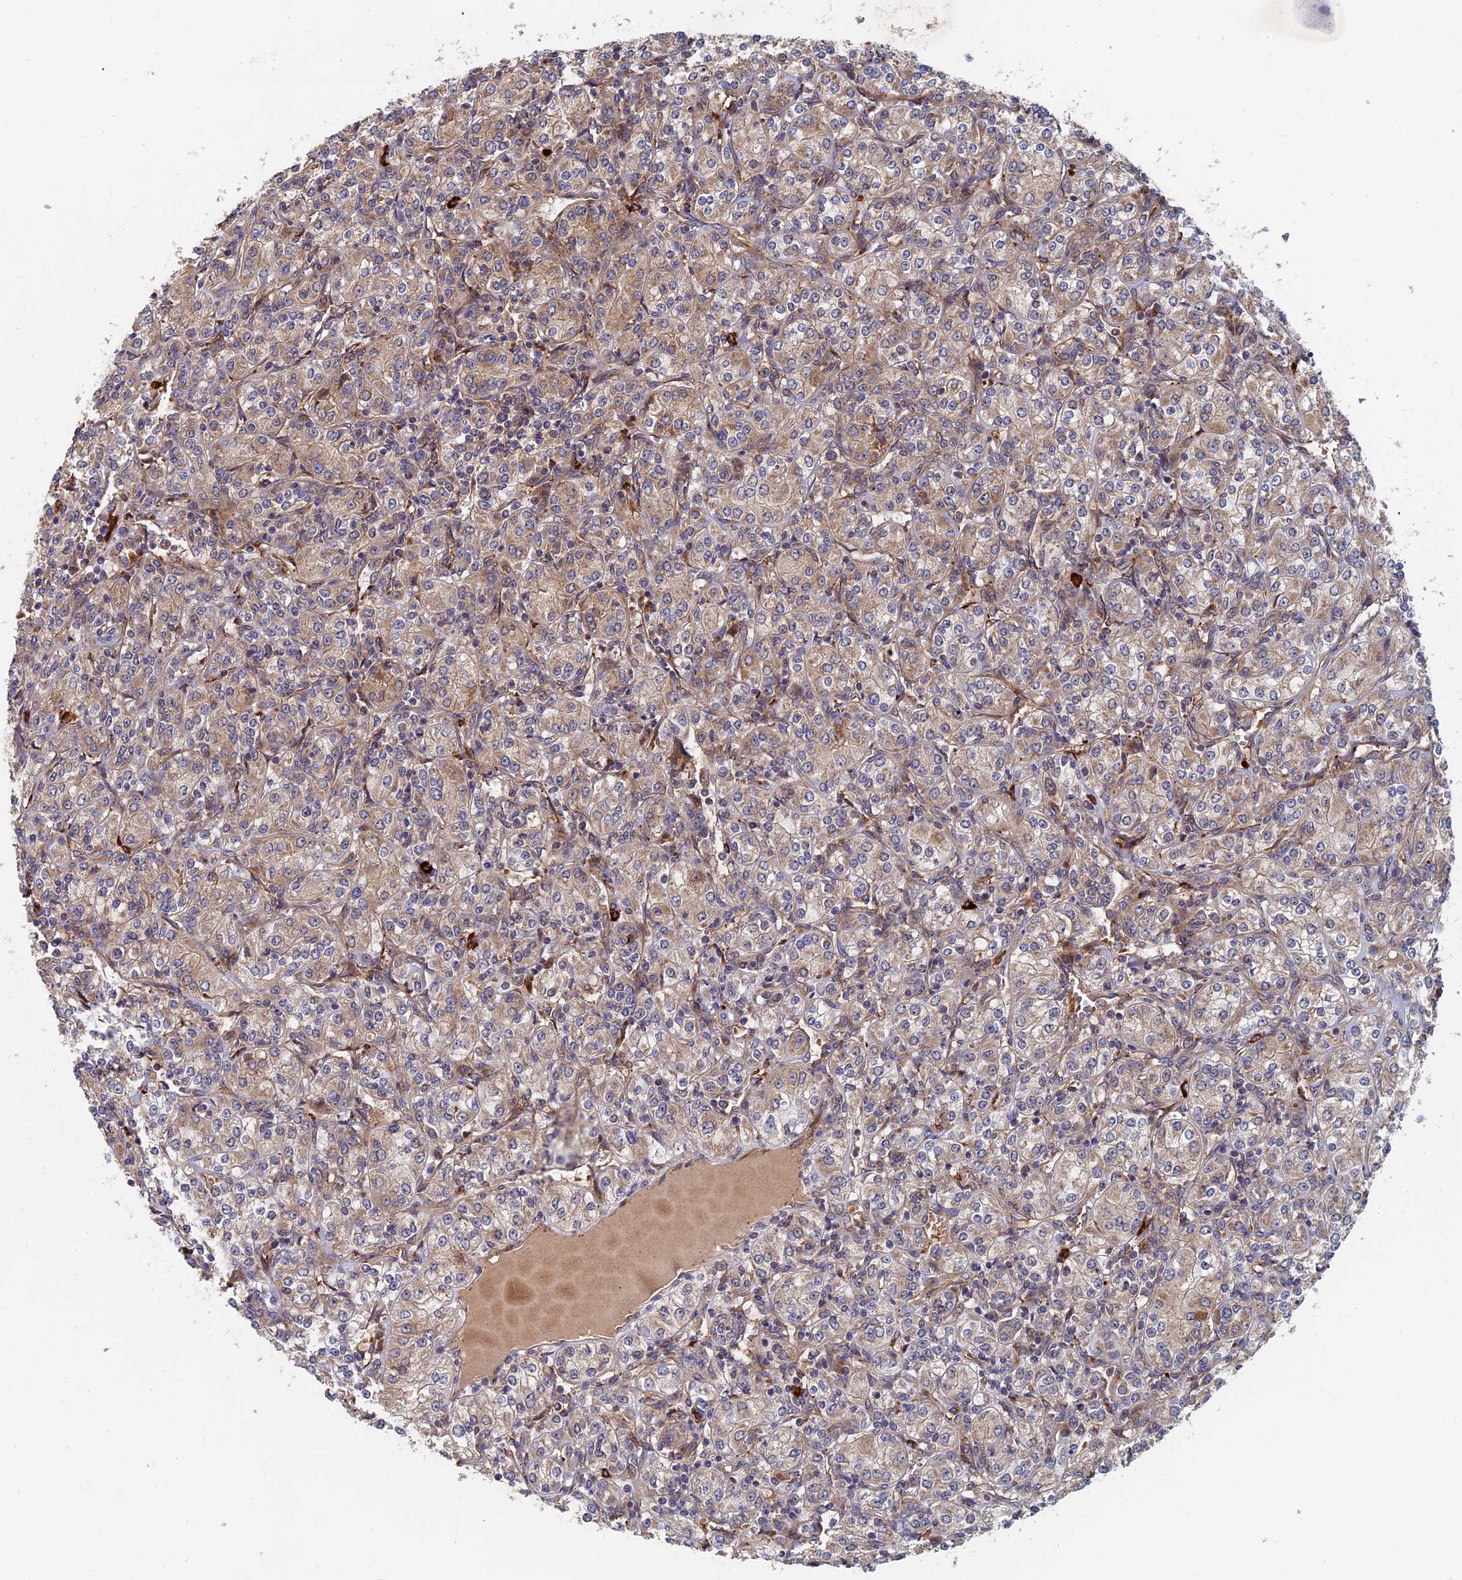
{"staining": {"intensity": "weak", "quantity": ">75%", "location": "cytoplasmic/membranous"}, "tissue": "renal cancer", "cell_type": "Tumor cells", "image_type": "cancer", "snomed": [{"axis": "morphology", "description": "Adenocarcinoma, NOS"}, {"axis": "topography", "description": "Kidney"}], "caption": "Immunohistochemical staining of renal adenocarcinoma reveals weak cytoplasmic/membranous protein positivity in approximately >75% of tumor cells.", "gene": "TRAPPC2L", "patient": {"sex": "male", "age": 77}}